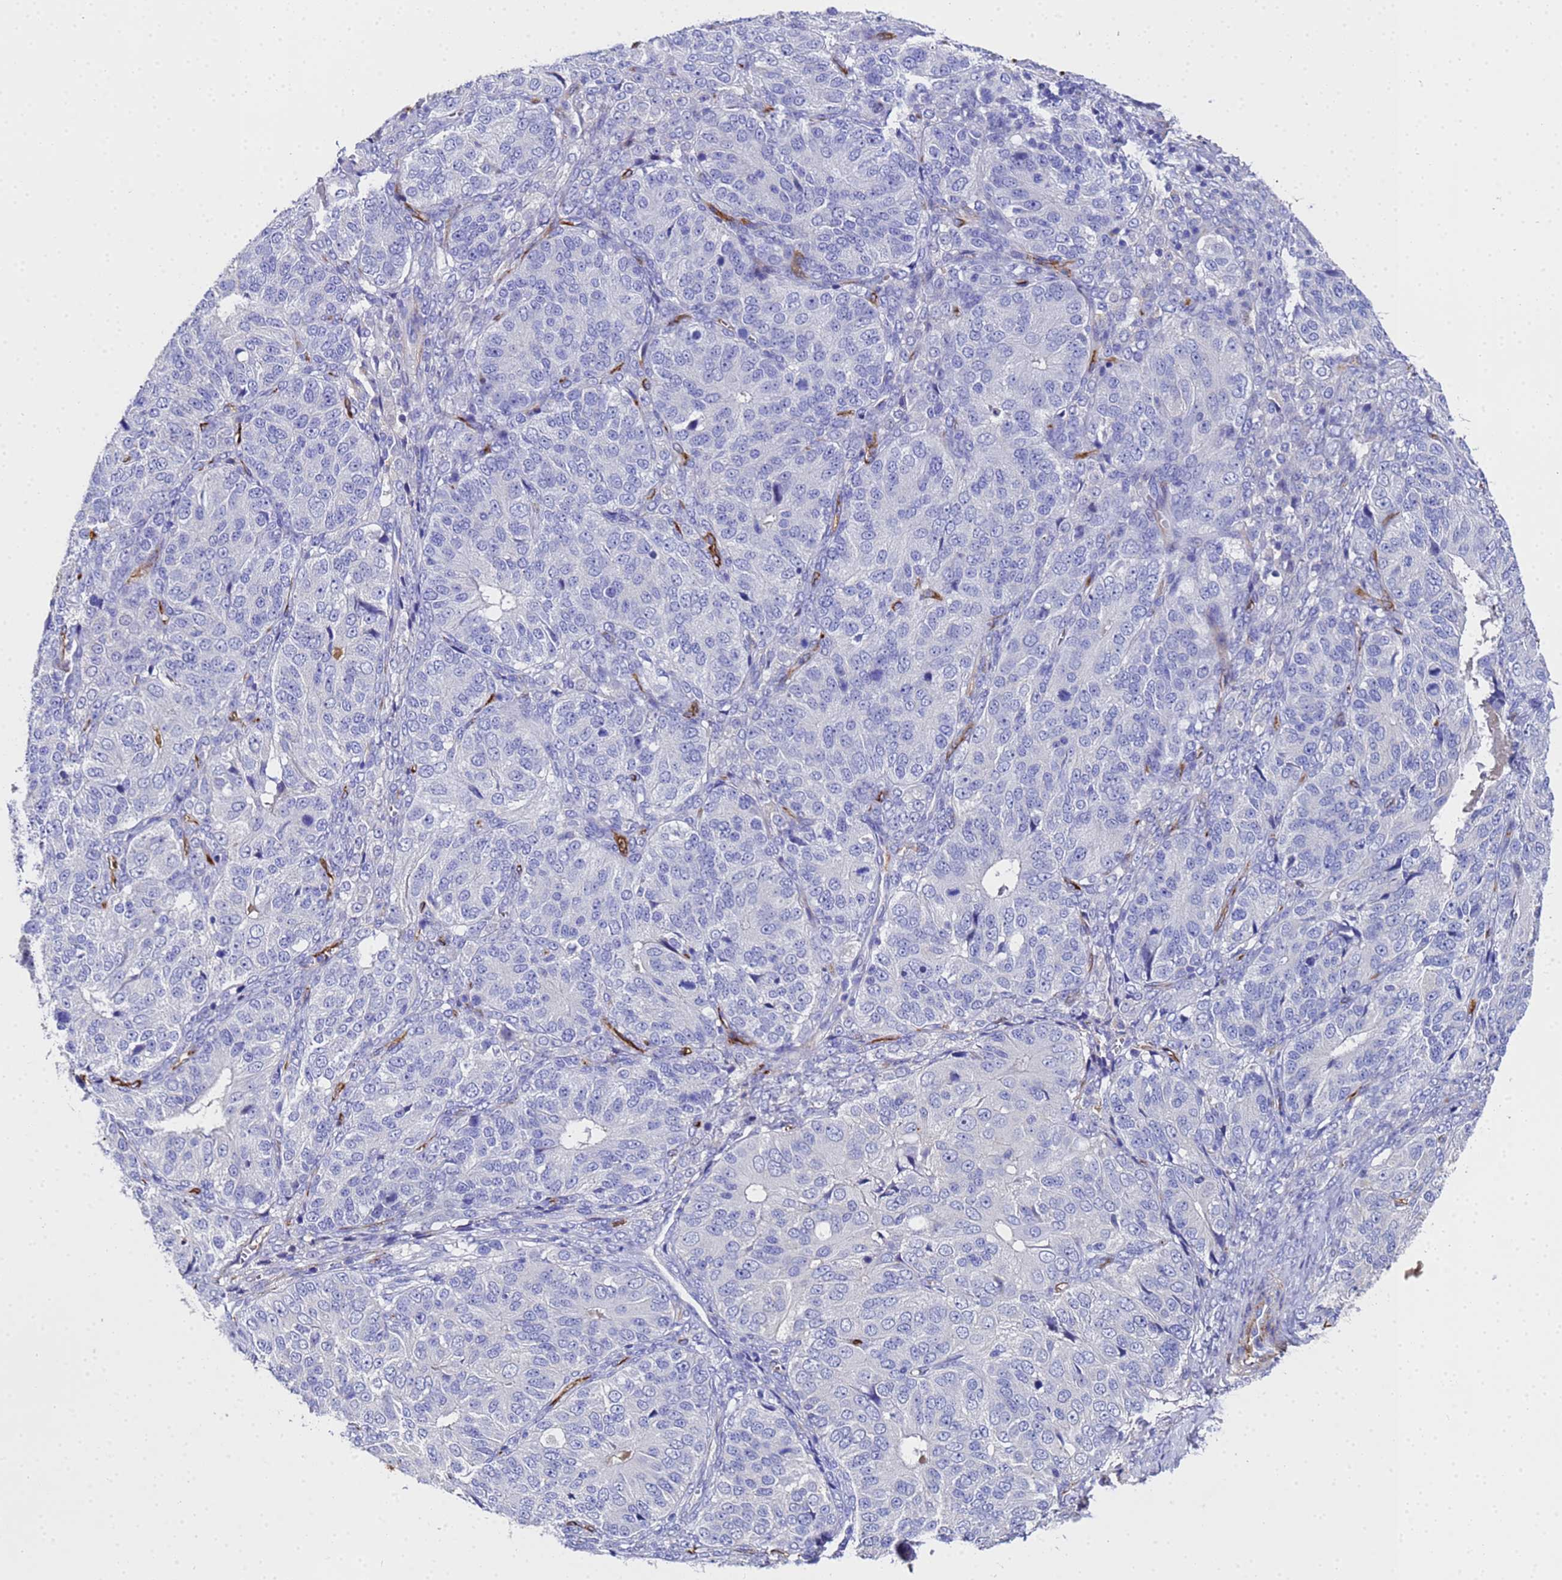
{"staining": {"intensity": "negative", "quantity": "none", "location": "none"}, "tissue": "ovarian cancer", "cell_type": "Tumor cells", "image_type": "cancer", "snomed": [{"axis": "morphology", "description": "Carcinoma, endometroid"}, {"axis": "topography", "description": "Ovary"}], "caption": "Histopathology image shows no significant protein staining in tumor cells of ovarian cancer. (Stains: DAB immunohistochemistry with hematoxylin counter stain, Microscopy: brightfield microscopy at high magnification).", "gene": "ADIPOQ", "patient": {"sex": "female", "age": 51}}